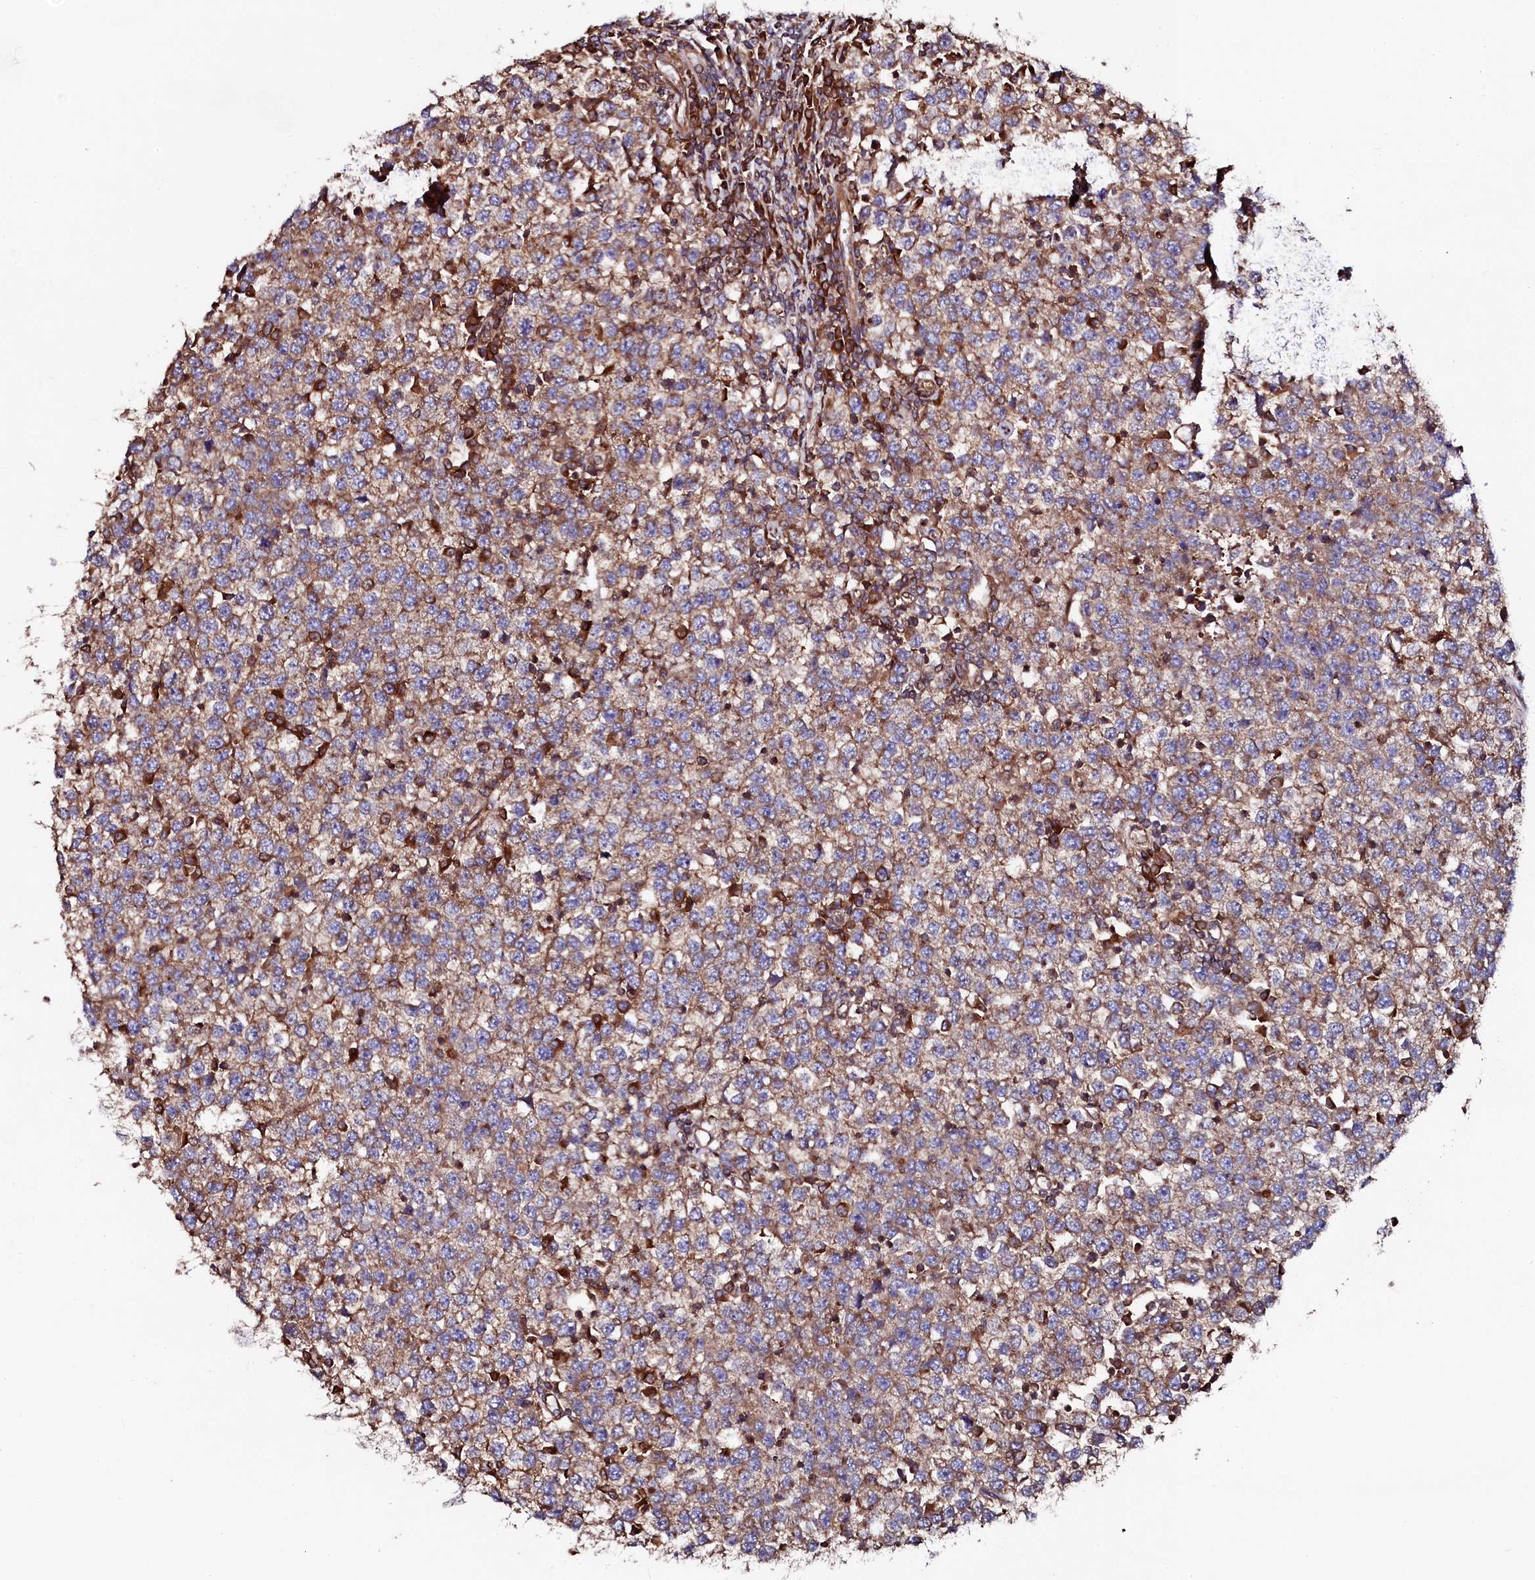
{"staining": {"intensity": "weak", "quantity": ">75%", "location": "cytoplasmic/membranous"}, "tissue": "testis cancer", "cell_type": "Tumor cells", "image_type": "cancer", "snomed": [{"axis": "morphology", "description": "Seminoma, NOS"}, {"axis": "topography", "description": "Testis"}], "caption": "This photomicrograph shows immunohistochemistry staining of human seminoma (testis), with low weak cytoplasmic/membranous positivity in about >75% of tumor cells.", "gene": "USPL1", "patient": {"sex": "male", "age": 65}}